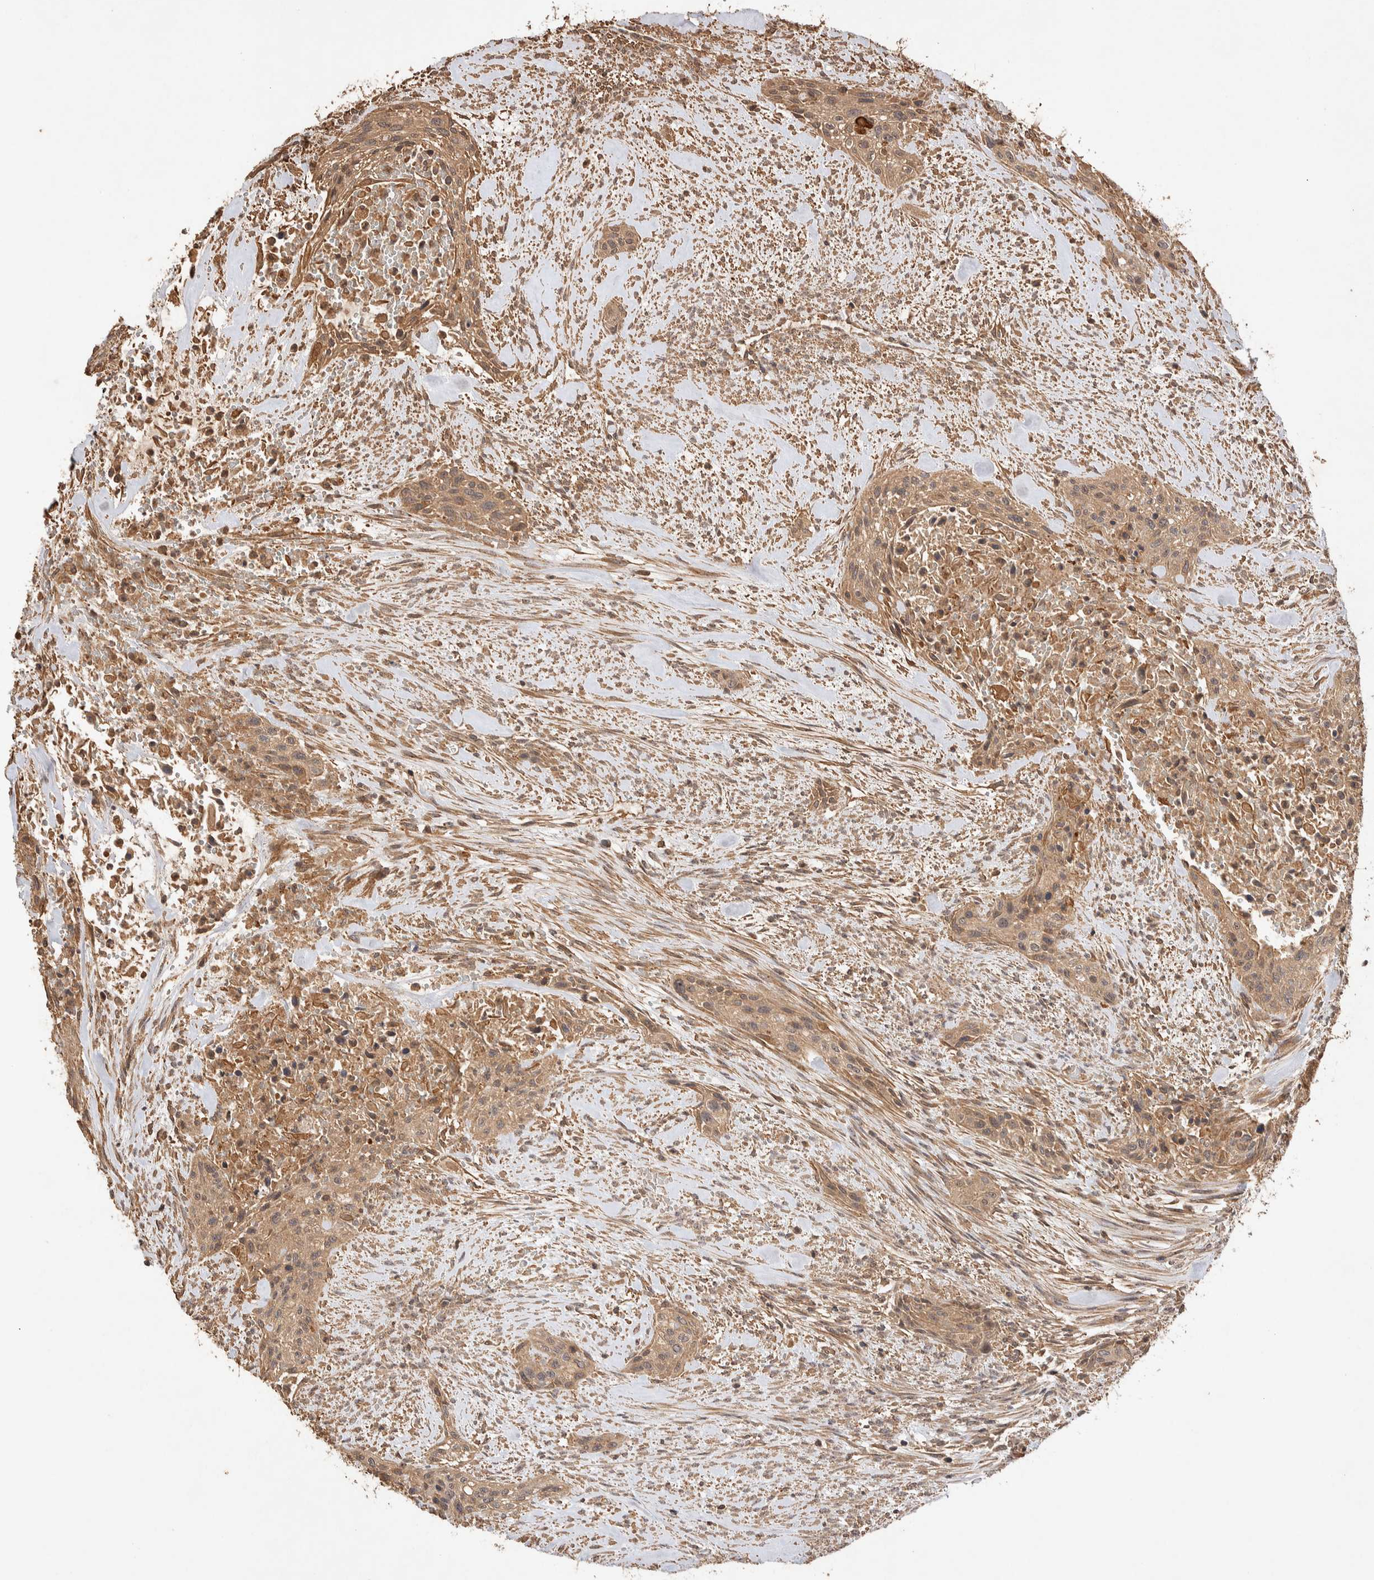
{"staining": {"intensity": "moderate", "quantity": ">75%", "location": "cytoplasmic/membranous"}, "tissue": "urothelial cancer", "cell_type": "Tumor cells", "image_type": "cancer", "snomed": [{"axis": "morphology", "description": "Urothelial carcinoma, High grade"}, {"axis": "topography", "description": "Urinary bladder"}], "caption": "The micrograph shows staining of urothelial cancer, revealing moderate cytoplasmic/membranous protein positivity (brown color) within tumor cells.", "gene": "NSMAF", "patient": {"sex": "male", "age": 35}}